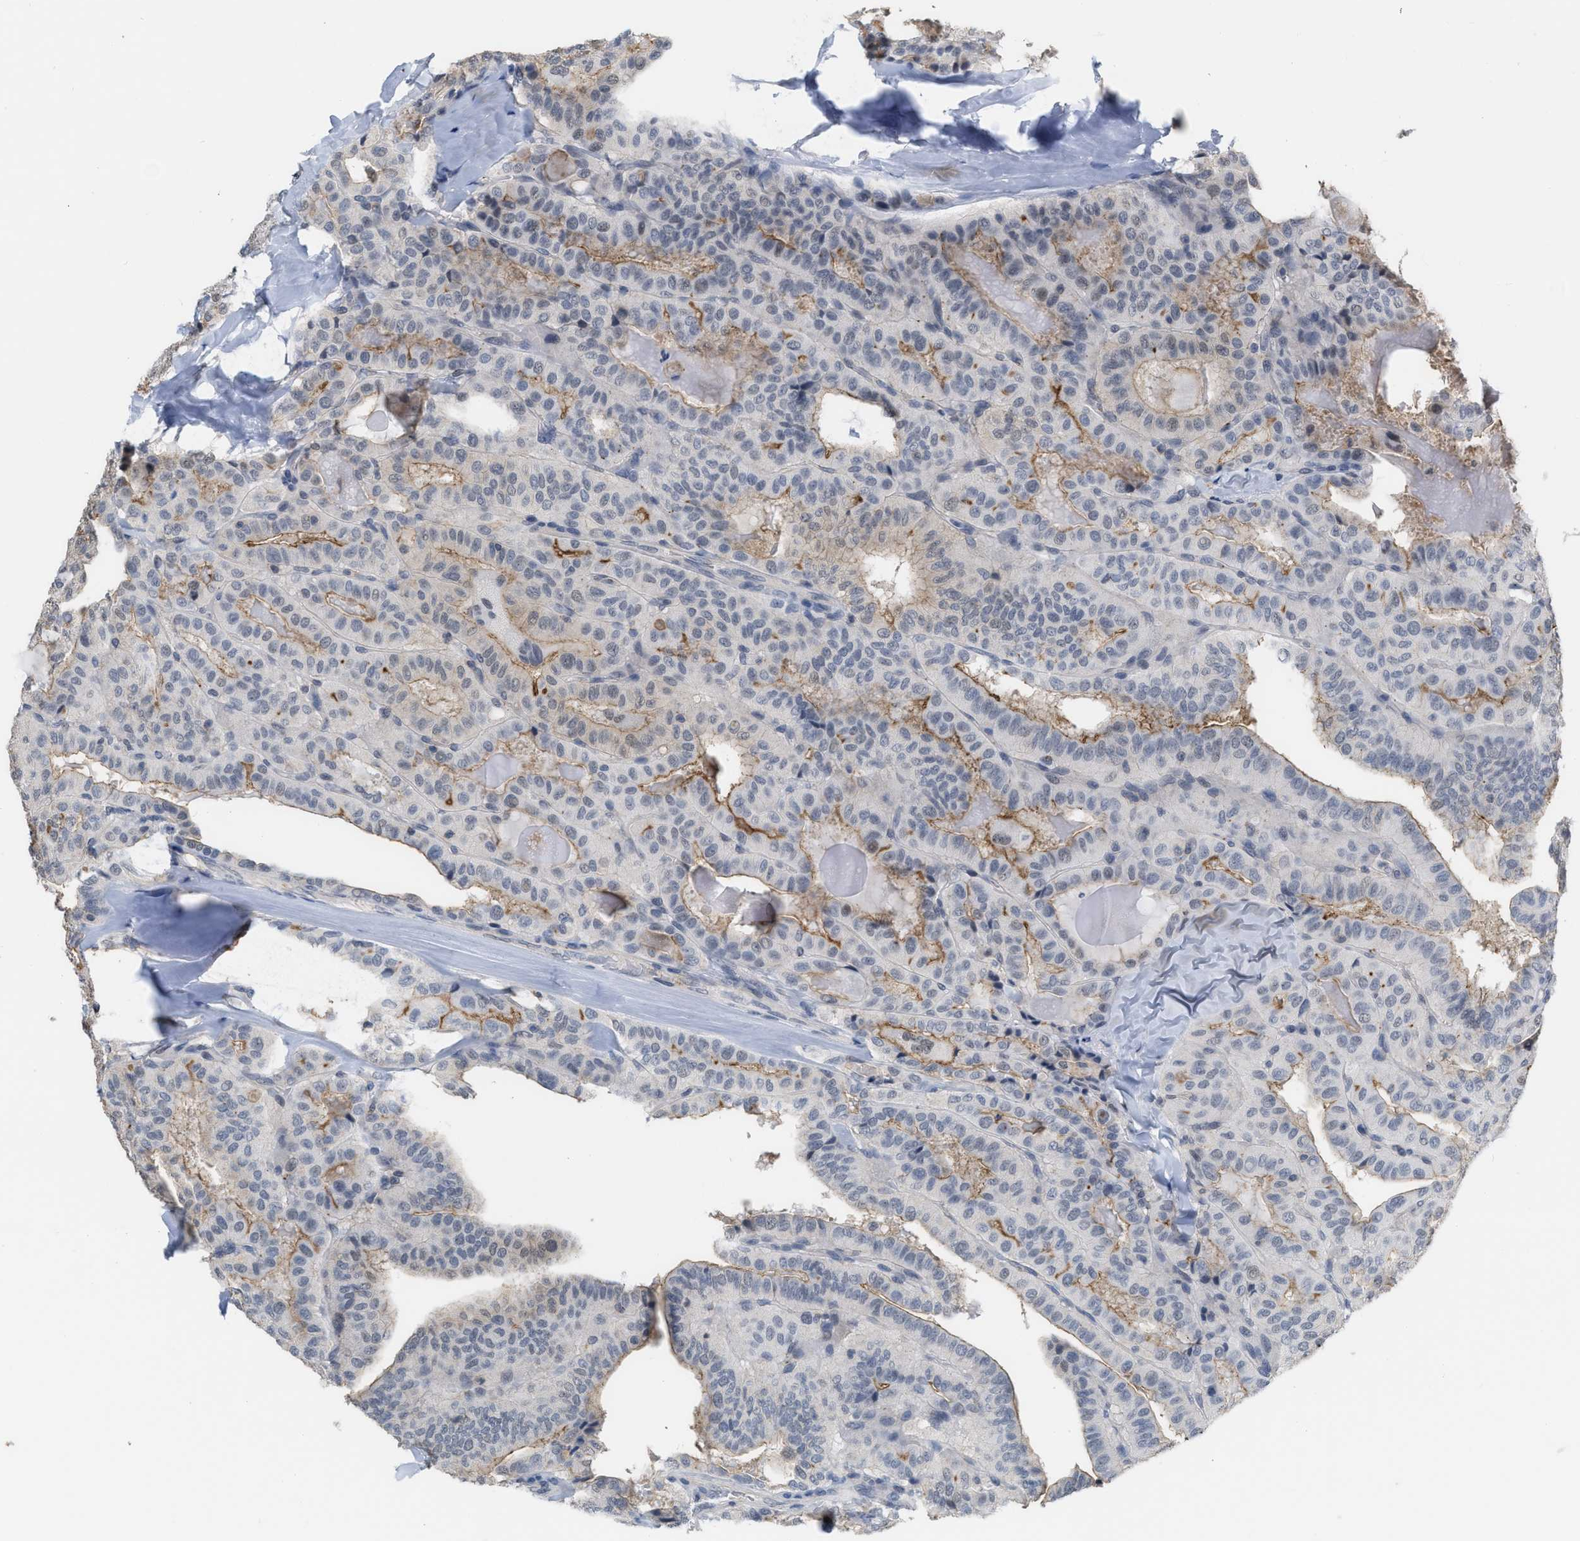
{"staining": {"intensity": "moderate", "quantity": "25%-75%", "location": "cytoplasmic/membranous"}, "tissue": "thyroid cancer", "cell_type": "Tumor cells", "image_type": "cancer", "snomed": [{"axis": "morphology", "description": "Papillary adenocarcinoma, NOS"}, {"axis": "topography", "description": "Thyroid gland"}], "caption": "Protein analysis of papillary adenocarcinoma (thyroid) tissue exhibits moderate cytoplasmic/membranous expression in approximately 25%-75% of tumor cells.", "gene": "BAIAP2L1", "patient": {"sex": "male", "age": 77}}